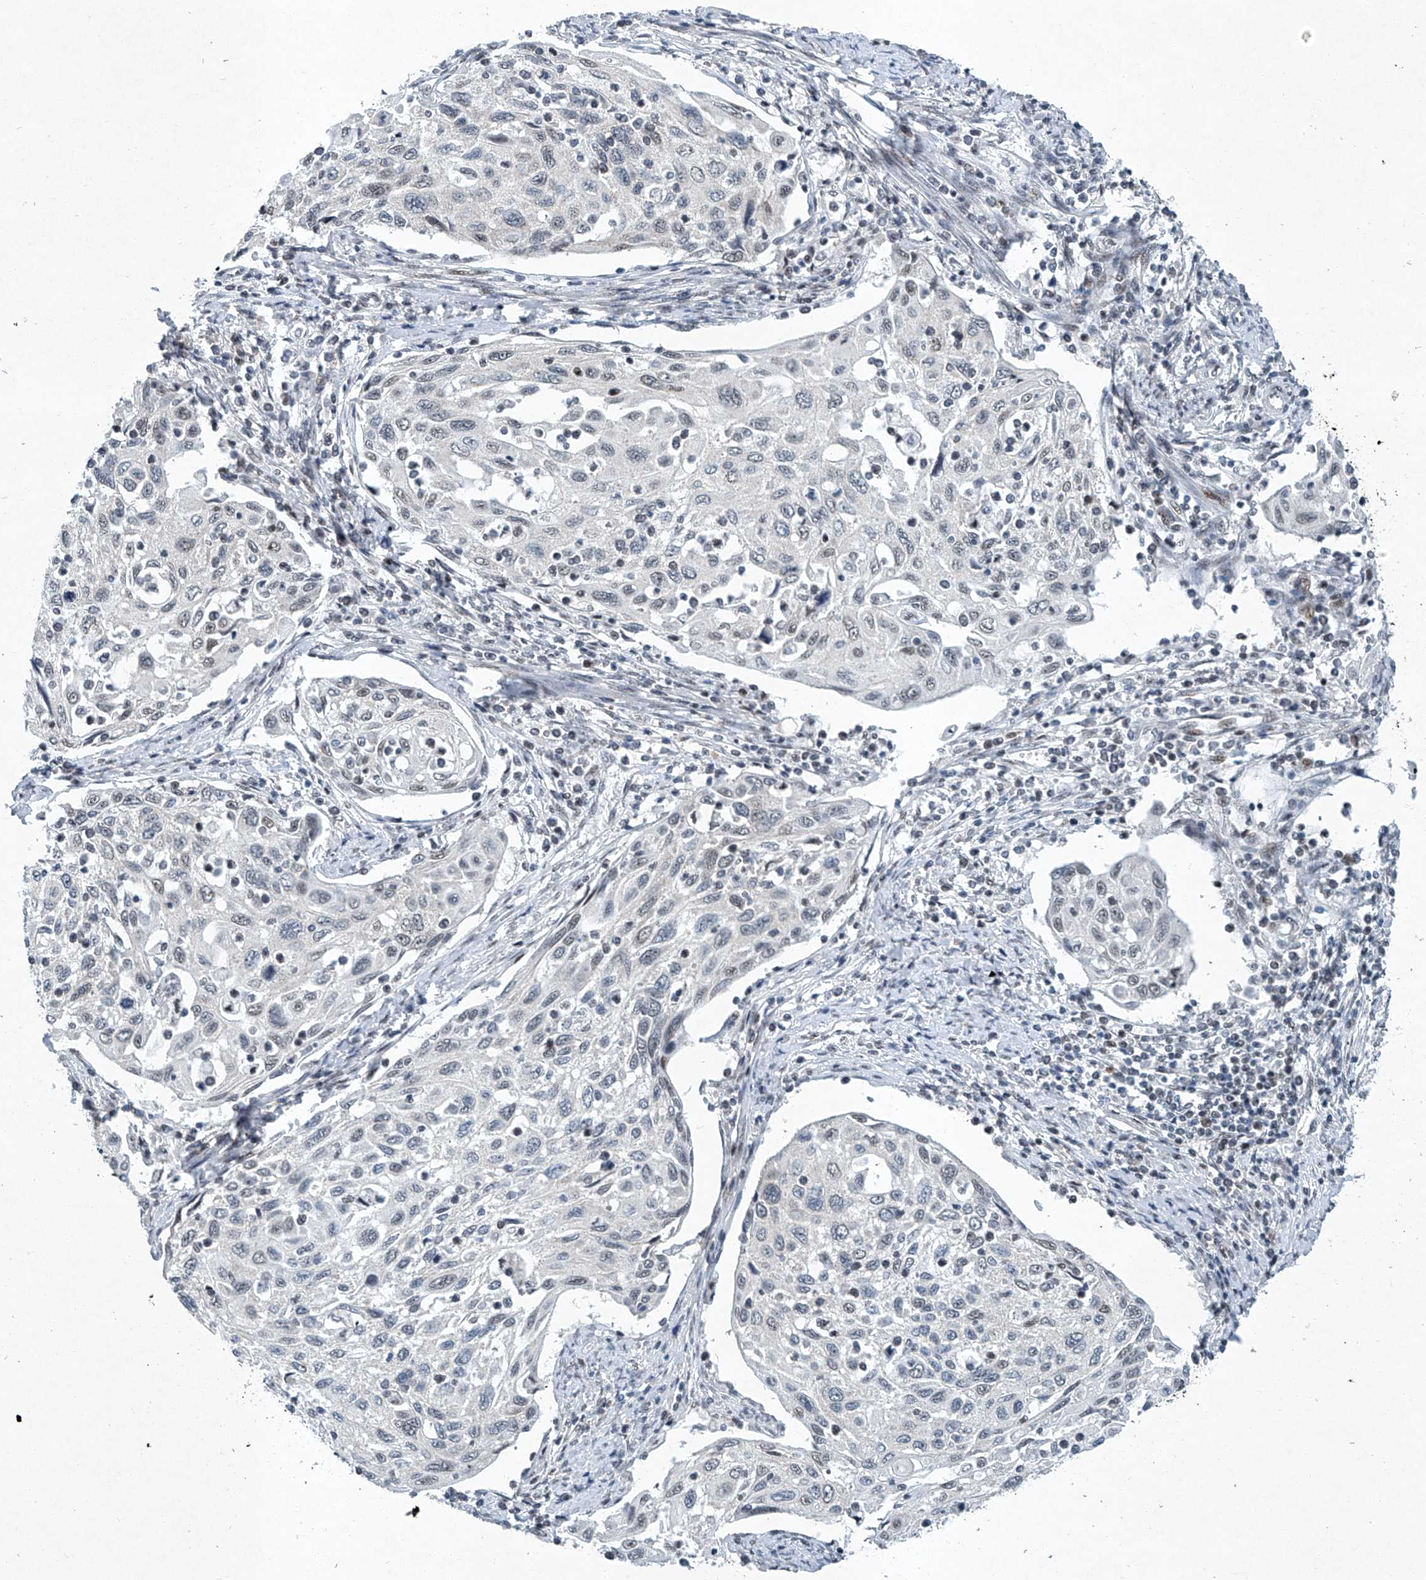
{"staining": {"intensity": "negative", "quantity": "none", "location": "none"}, "tissue": "cervical cancer", "cell_type": "Tumor cells", "image_type": "cancer", "snomed": [{"axis": "morphology", "description": "Squamous cell carcinoma, NOS"}, {"axis": "topography", "description": "Cervix"}], "caption": "An immunohistochemistry (IHC) histopathology image of cervical squamous cell carcinoma is shown. There is no staining in tumor cells of cervical squamous cell carcinoma.", "gene": "TFDP1", "patient": {"sex": "female", "age": 70}}